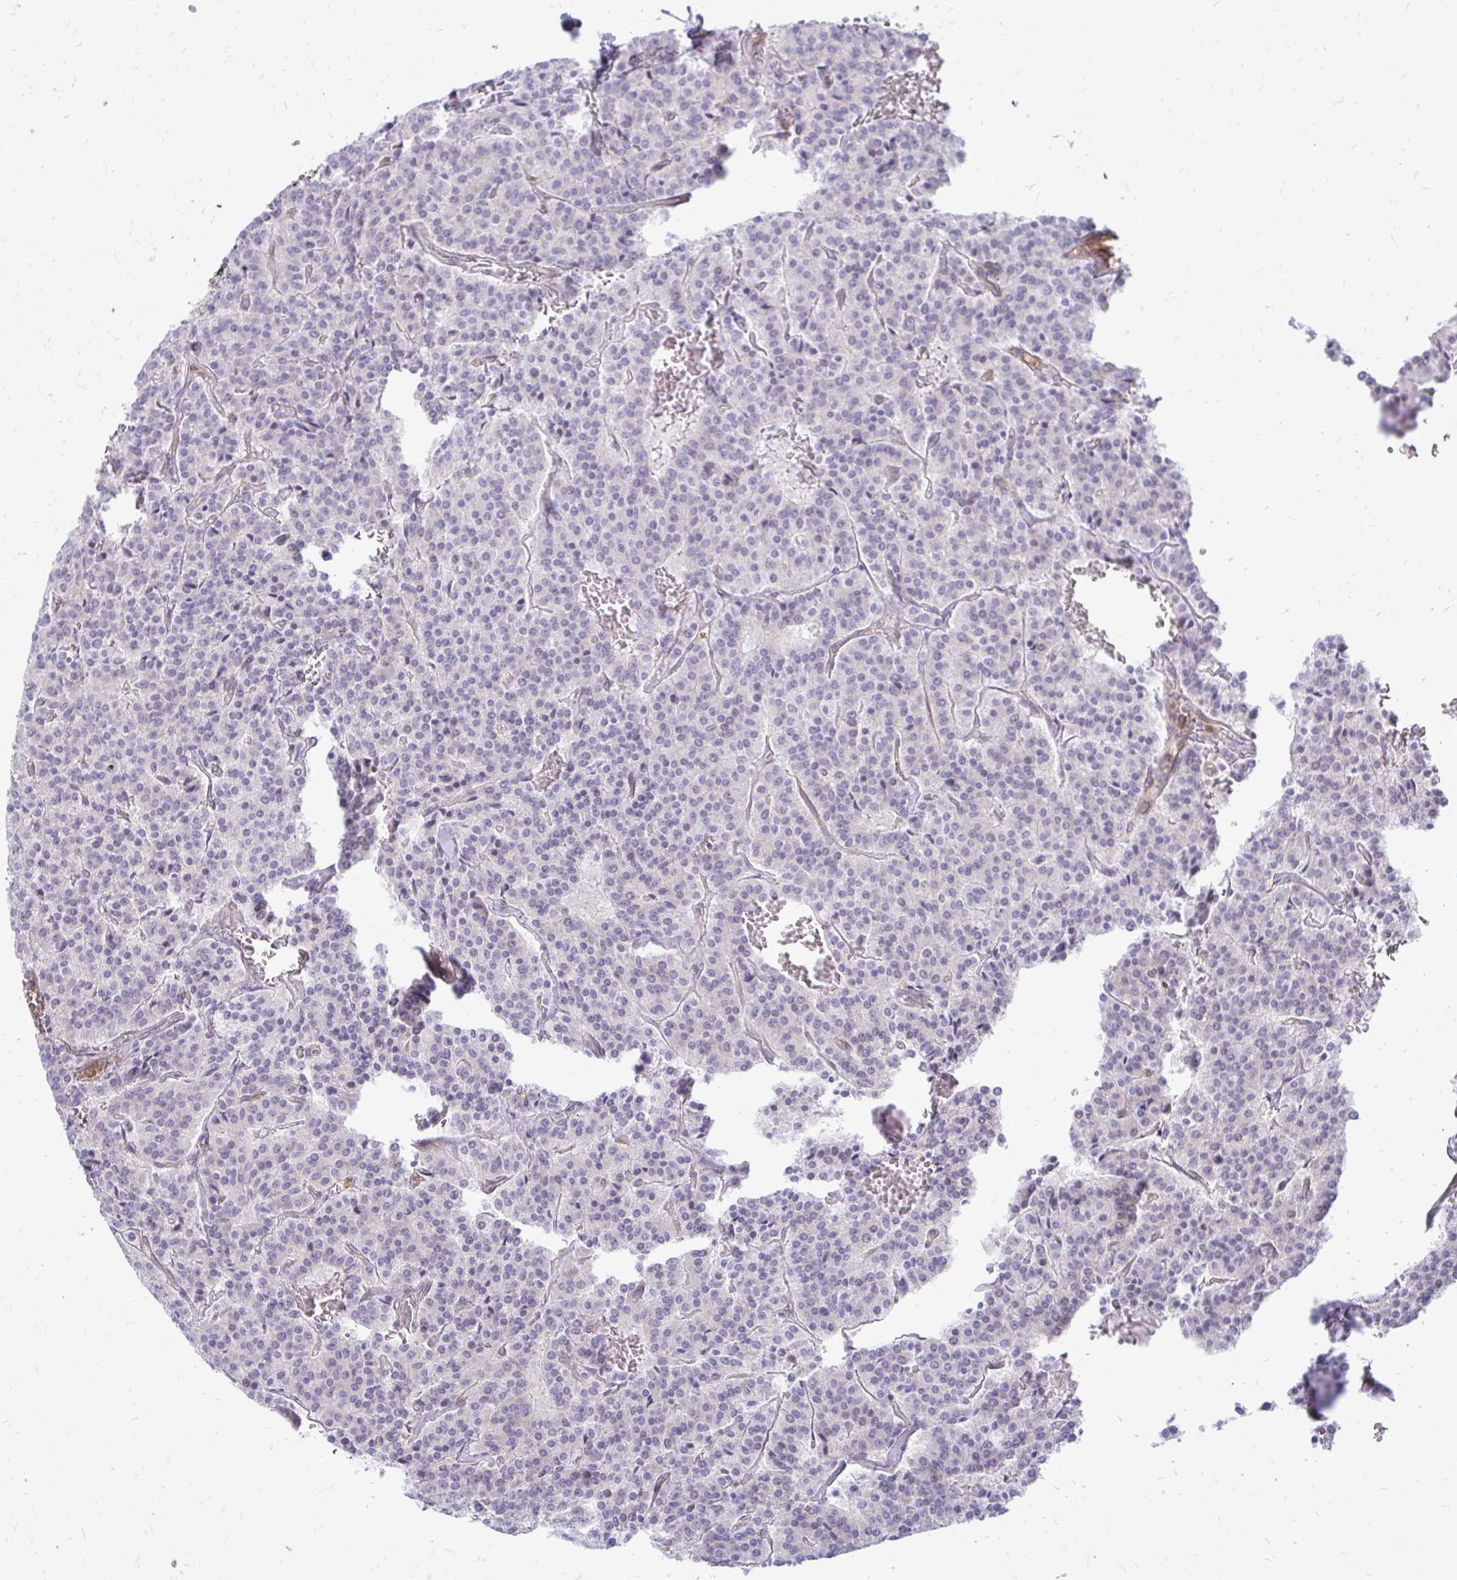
{"staining": {"intensity": "negative", "quantity": "none", "location": "none"}, "tissue": "carcinoid", "cell_type": "Tumor cells", "image_type": "cancer", "snomed": [{"axis": "morphology", "description": "Carcinoid, malignant, NOS"}, {"axis": "topography", "description": "Lung"}], "caption": "High power microscopy micrograph of an IHC image of carcinoid, revealing no significant positivity in tumor cells. (DAB (3,3'-diaminobenzidine) immunohistochemistry, high magnification).", "gene": "ASAP1", "patient": {"sex": "male", "age": 70}}